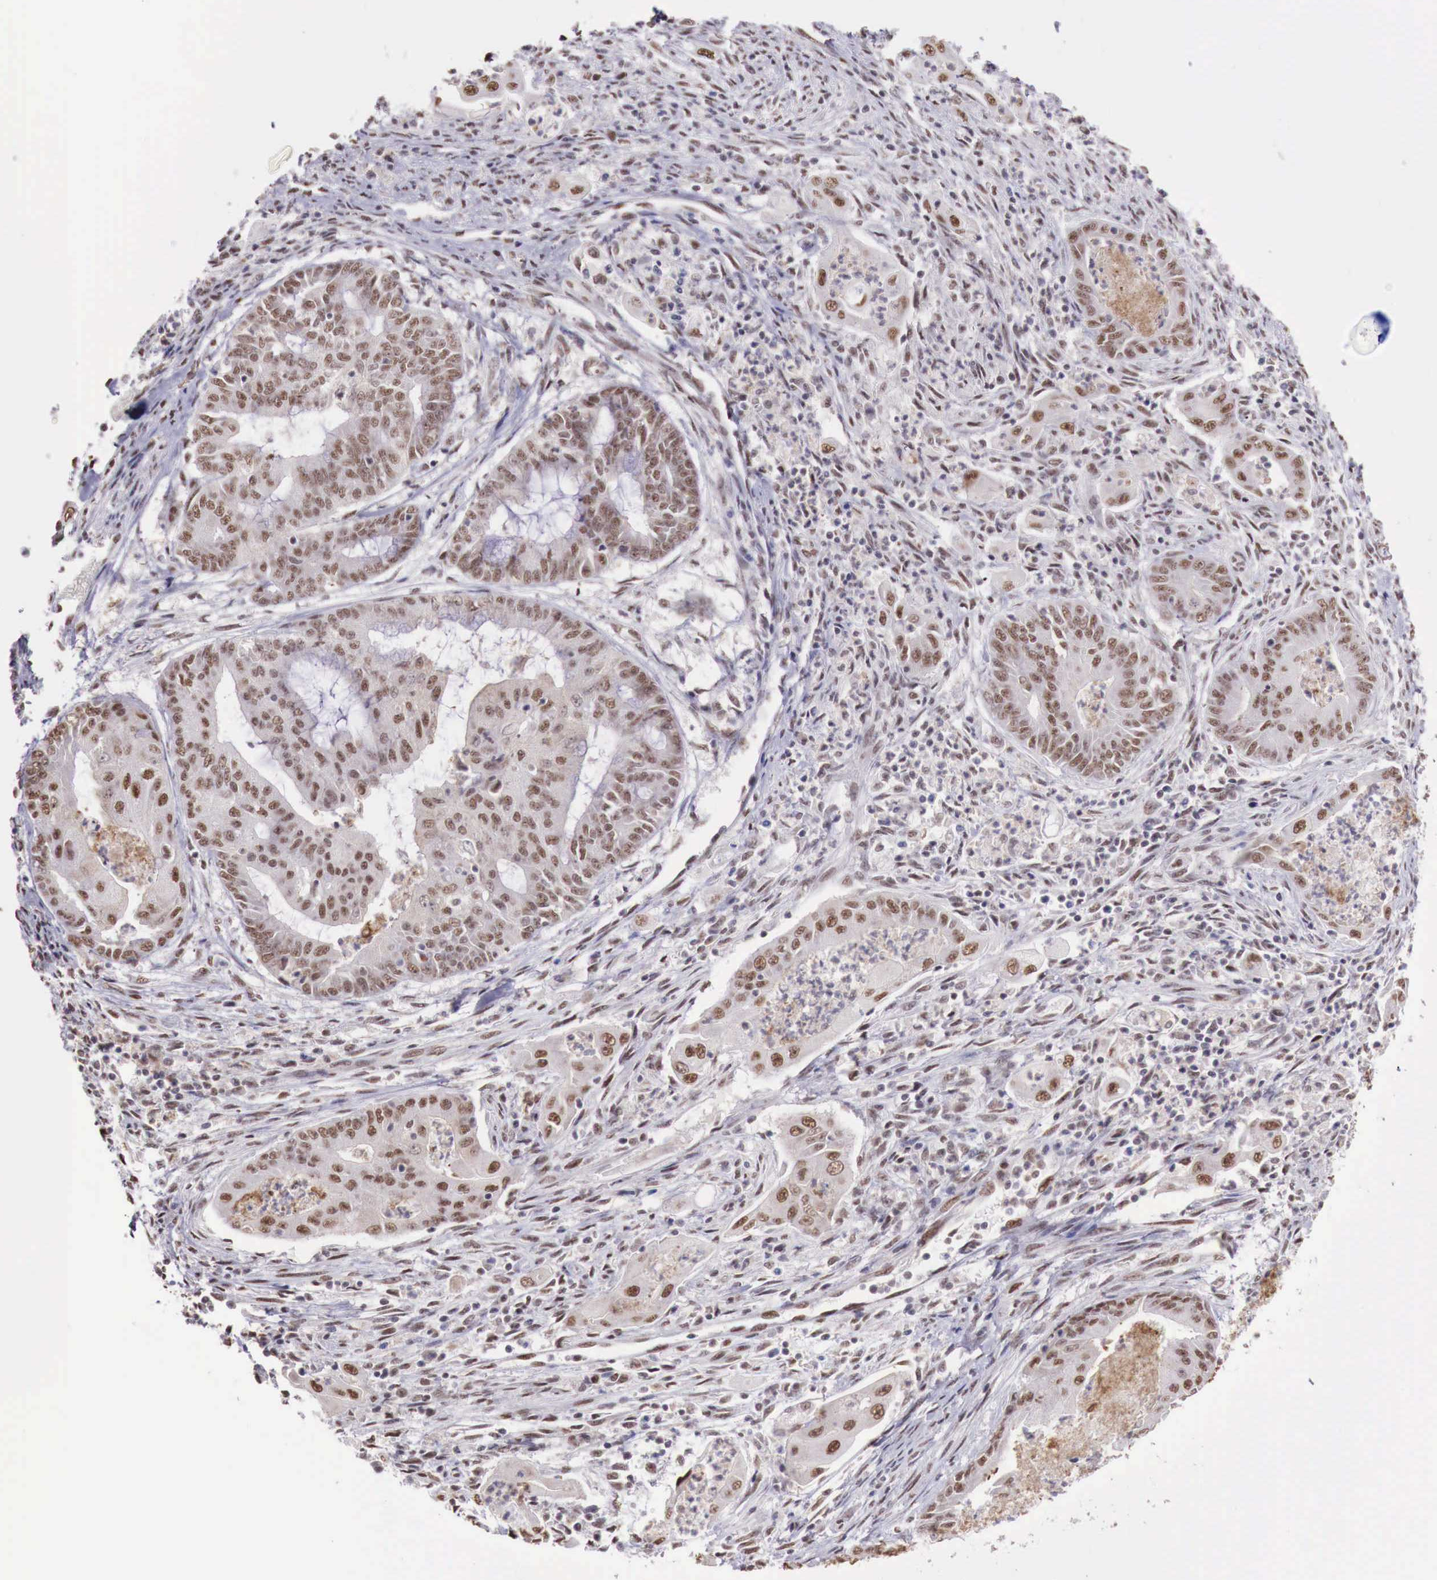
{"staining": {"intensity": "moderate", "quantity": "25%-75%", "location": "nuclear"}, "tissue": "endometrial cancer", "cell_type": "Tumor cells", "image_type": "cancer", "snomed": [{"axis": "morphology", "description": "Adenocarcinoma, NOS"}, {"axis": "topography", "description": "Endometrium"}], "caption": "Tumor cells show medium levels of moderate nuclear expression in about 25%-75% of cells in endometrial adenocarcinoma.", "gene": "FOXP2", "patient": {"sex": "female", "age": 63}}